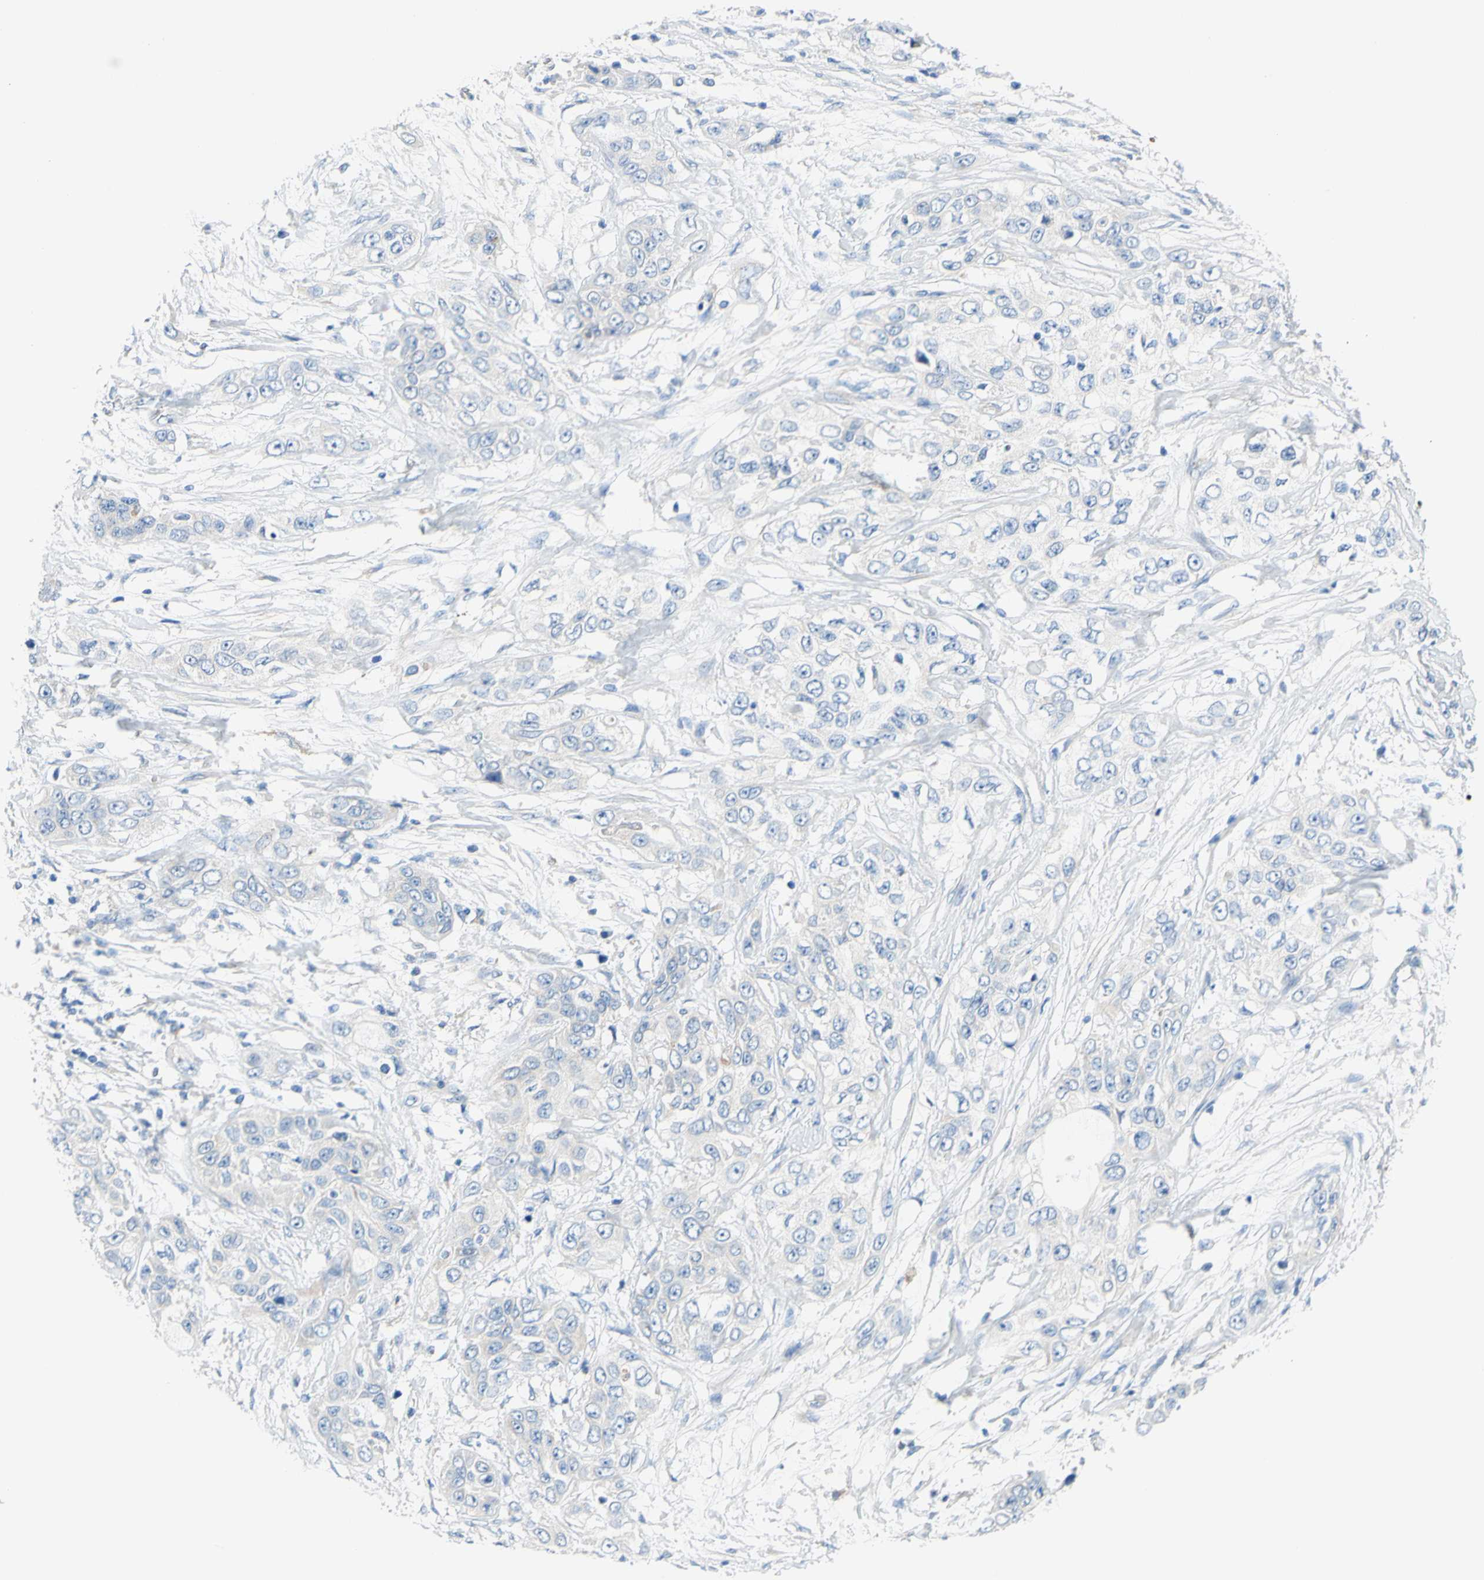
{"staining": {"intensity": "negative", "quantity": "none", "location": "none"}, "tissue": "pancreatic cancer", "cell_type": "Tumor cells", "image_type": "cancer", "snomed": [{"axis": "morphology", "description": "Adenocarcinoma, NOS"}, {"axis": "topography", "description": "Pancreas"}], "caption": "Human pancreatic cancer (adenocarcinoma) stained for a protein using immunohistochemistry (IHC) exhibits no expression in tumor cells.", "gene": "RETREG2", "patient": {"sex": "female", "age": 70}}